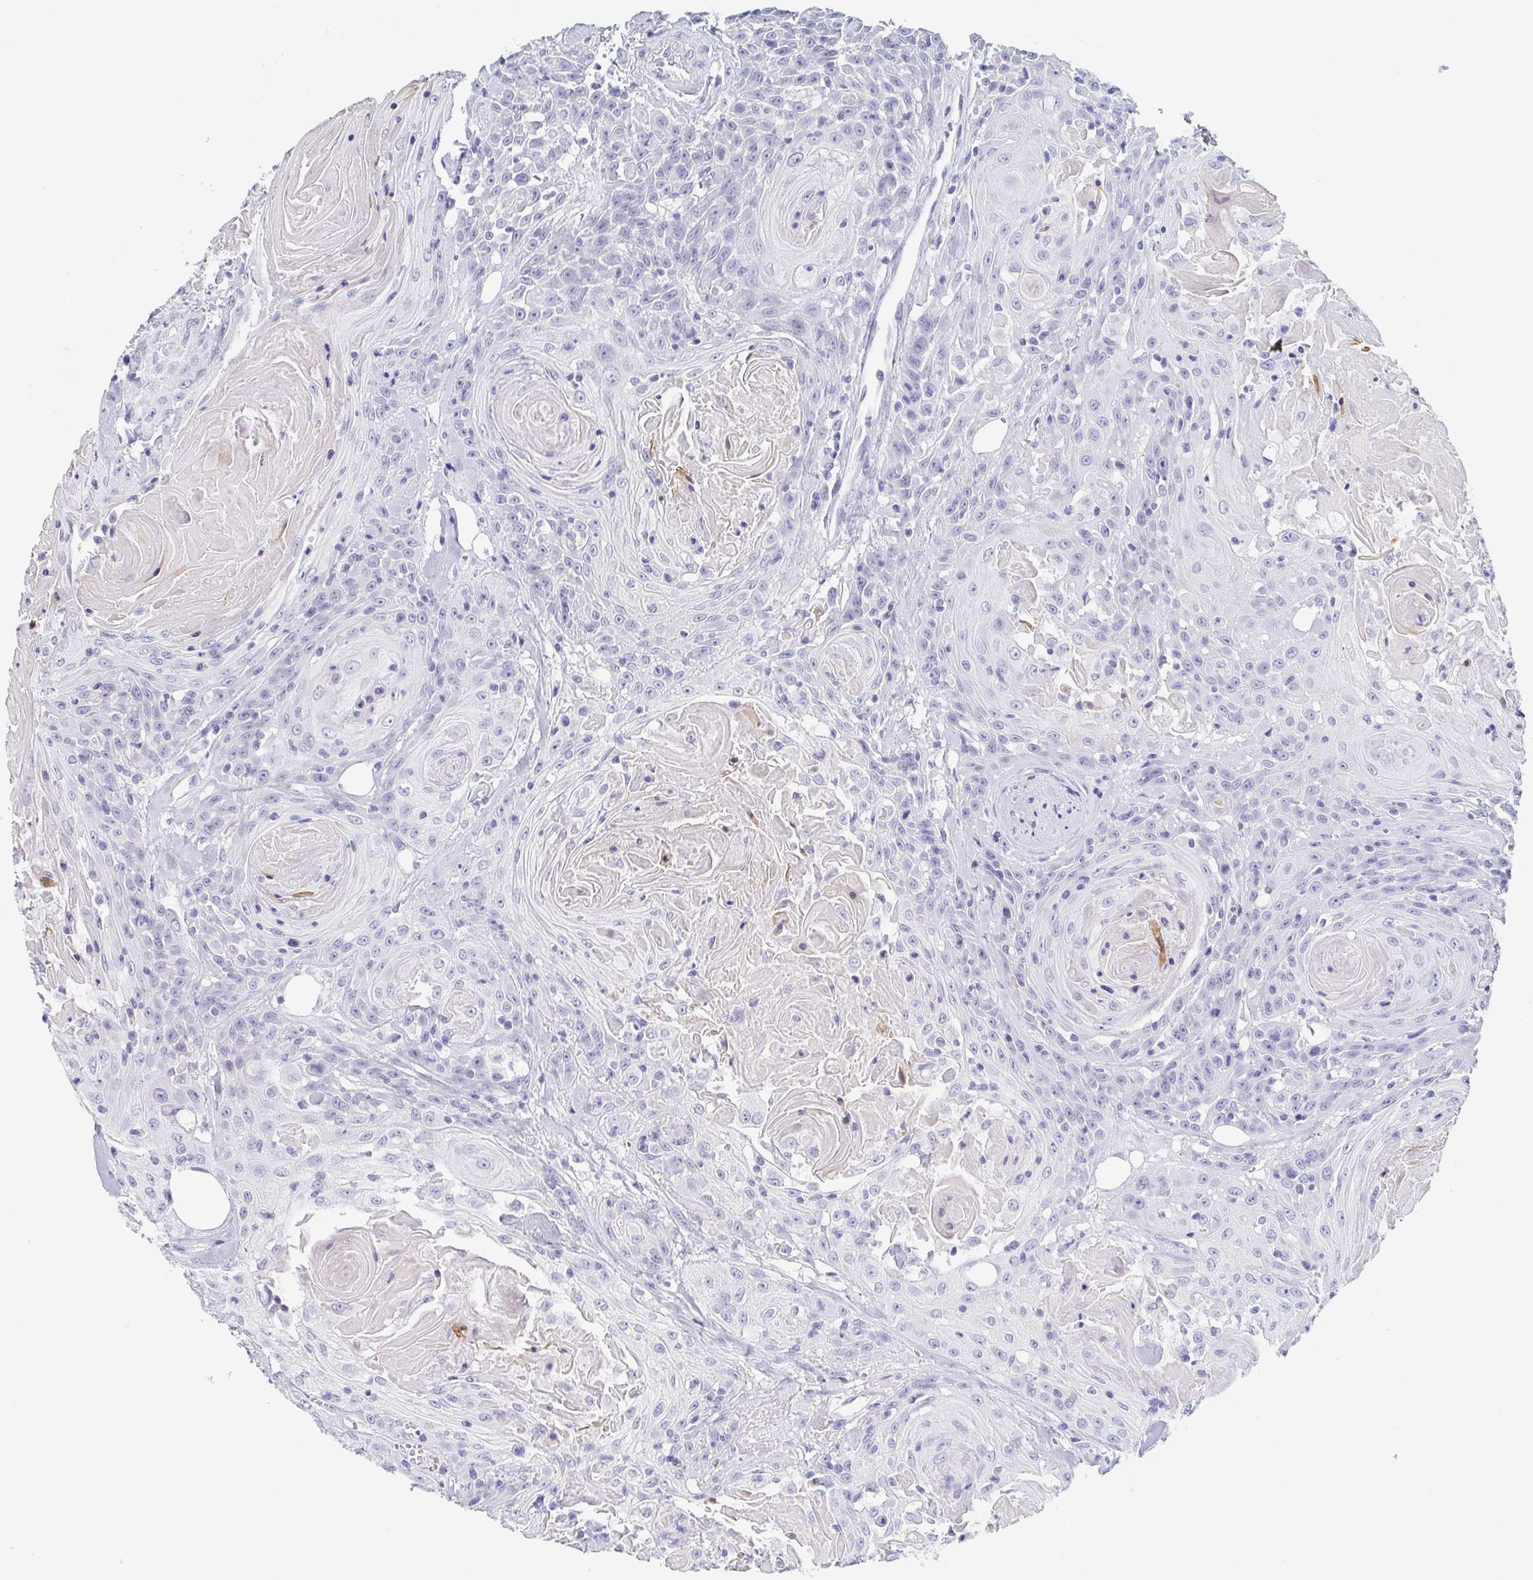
{"staining": {"intensity": "negative", "quantity": "none", "location": "none"}, "tissue": "head and neck cancer", "cell_type": "Tumor cells", "image_type": "cancer", "snomed": [{"axis": "morphology", "description": "Squamous cell carcinoma, NOS"}, {"axis": "topography", "description": "Head-Neck"}], "caption": "An image of head and neck cancer (squamous cell carcinoma) stained for a protein demonstrates no brown staining in tumor cells. (Brightfield microscopy of DAB (3,3'-diaminobenzidine) immunohistochemistry at high magnification).", "gene": "ITLN1", "patient": {"sex": "female", "age": 84}}